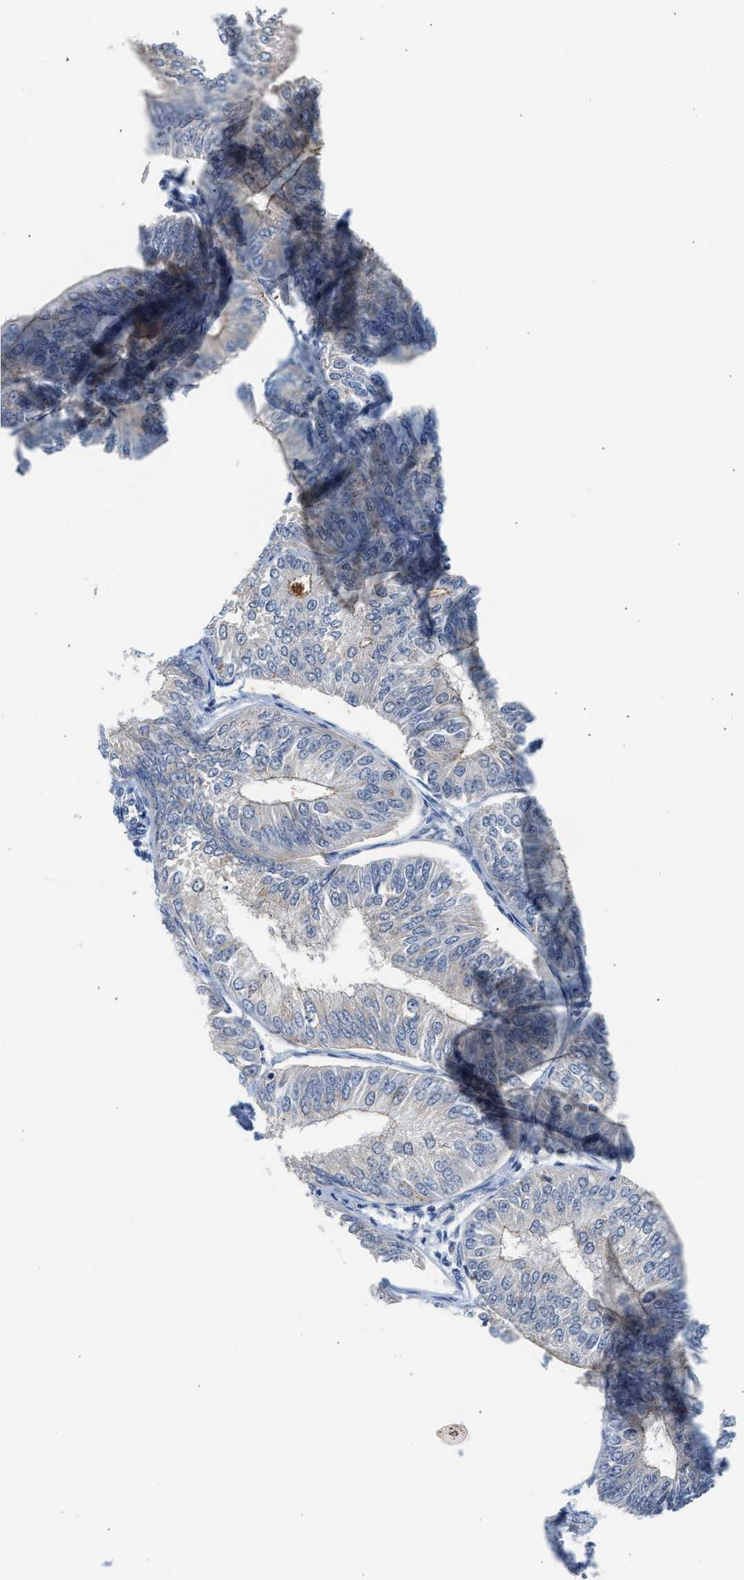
{"staining": {"intensity": "negative", "quantity": "none", "location": "none"}, "tissue": "endometrial cancer", "cell_type": "Tumor cells", "image_type": "cancer", "snomed": [{"axis": "morphology", "description": "Adenocarcinoma, NOS"}, {"axis": "topography", "description": "Endometrium"}], "caption": "Protein analysis of adenocarcinoma (endometrial) shows no significant staining in tumor cells. The staining was performed using DAB to visualize the protein expression in brown, while the nuclei were stained in blue with hematoxylin (Magnification: 20x).", "gene": "CSF3R", "patient": {"sex": "female", "age": 58}}